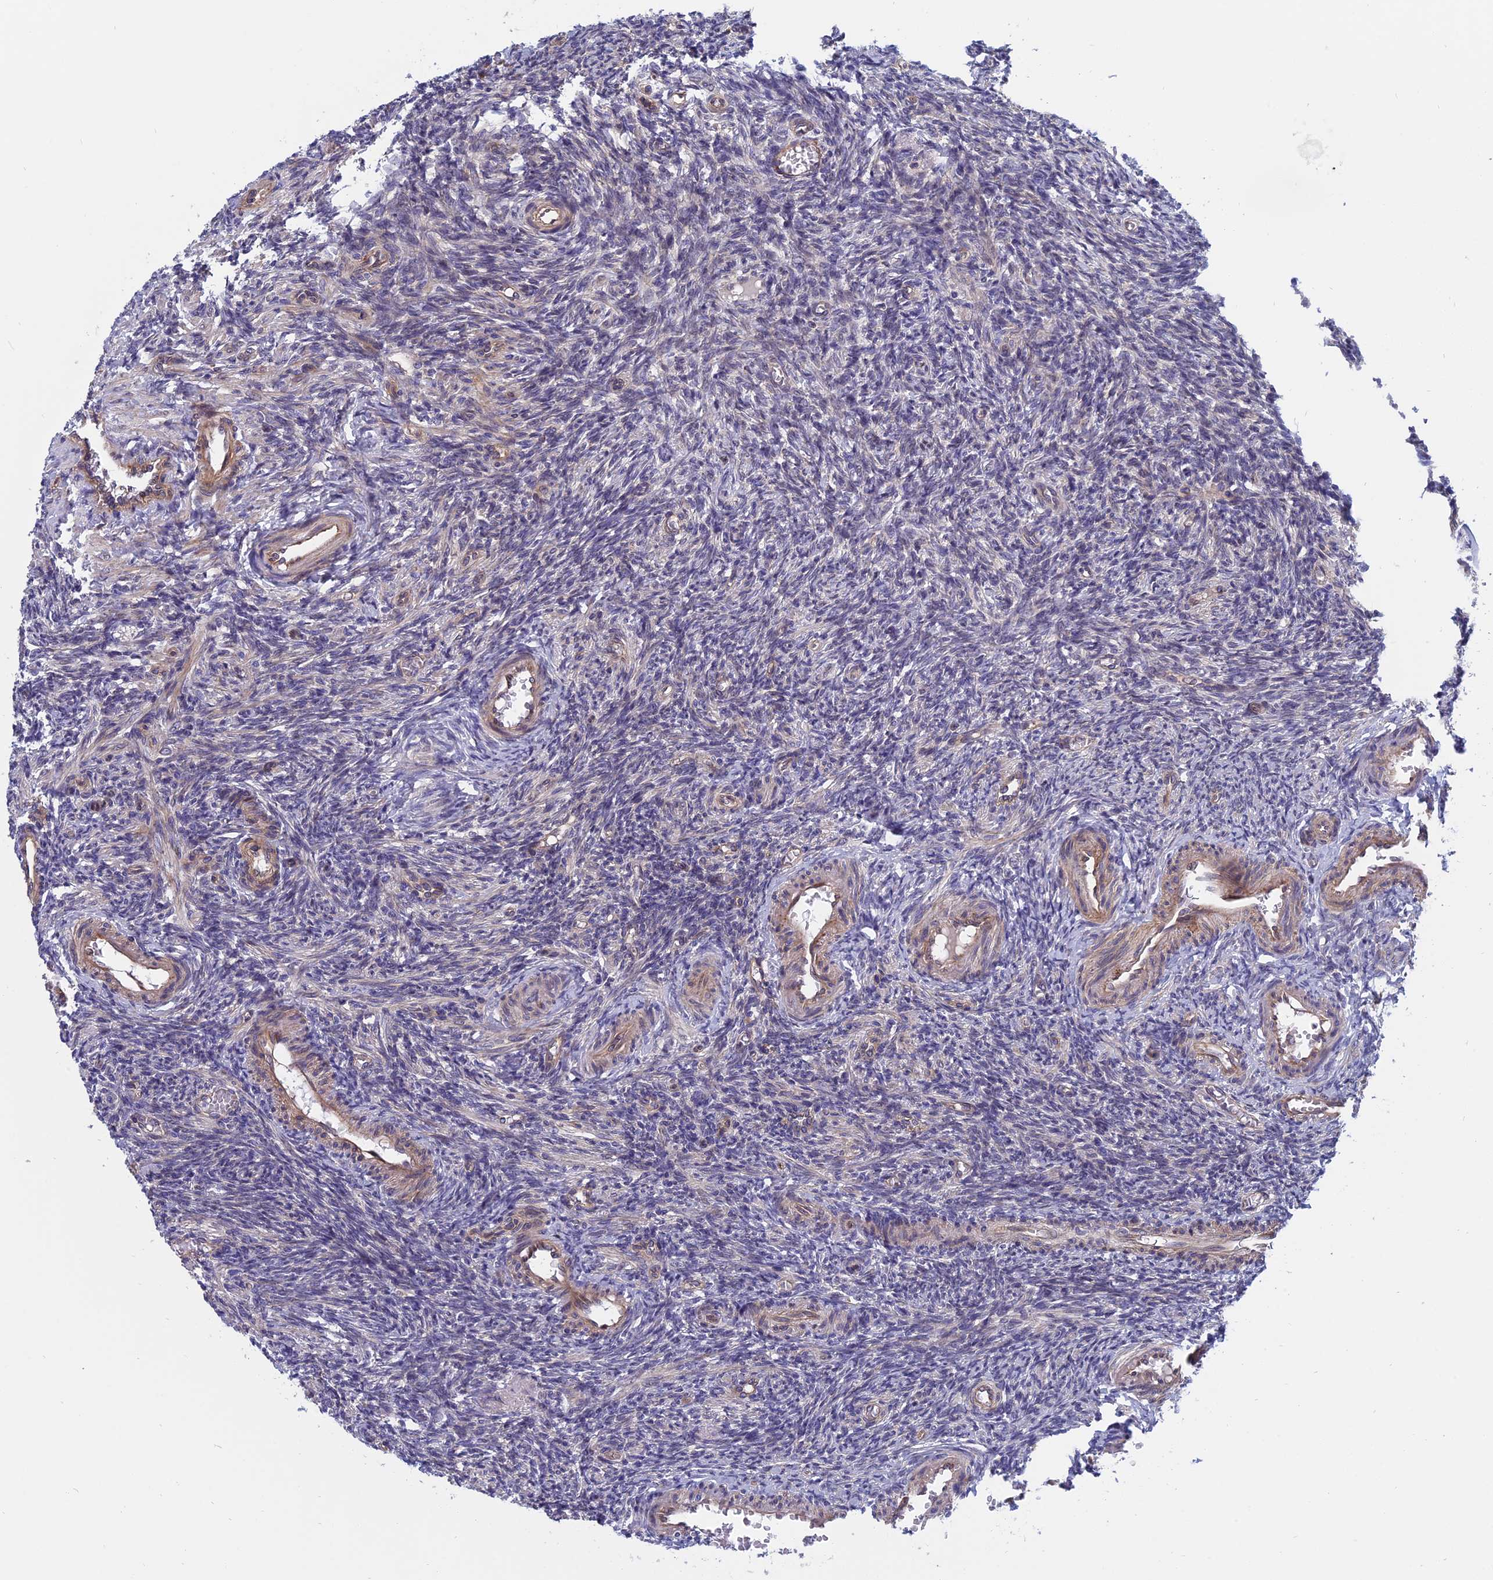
{"staining": {"intensity": "weak", "quantity": ">75%", "location": "cytoplasmic/membranous"}, "tissue": "ovary", "cell_type": "Follicle cells", "image_type": "normal", "snomed": [{"axis": "morphology", "description": "Normal tissue, NOS"}, {"axis": "topography", "description": "Ovary"}], "caption": "The image exhibits immunohistochemical staining of unremarkable ovary. There is weak cytoplasmic/membranous staining is present in about >75% of follicle cells.", "gene": "NAA10", "patient": {"sex": "female", "age": 27}}